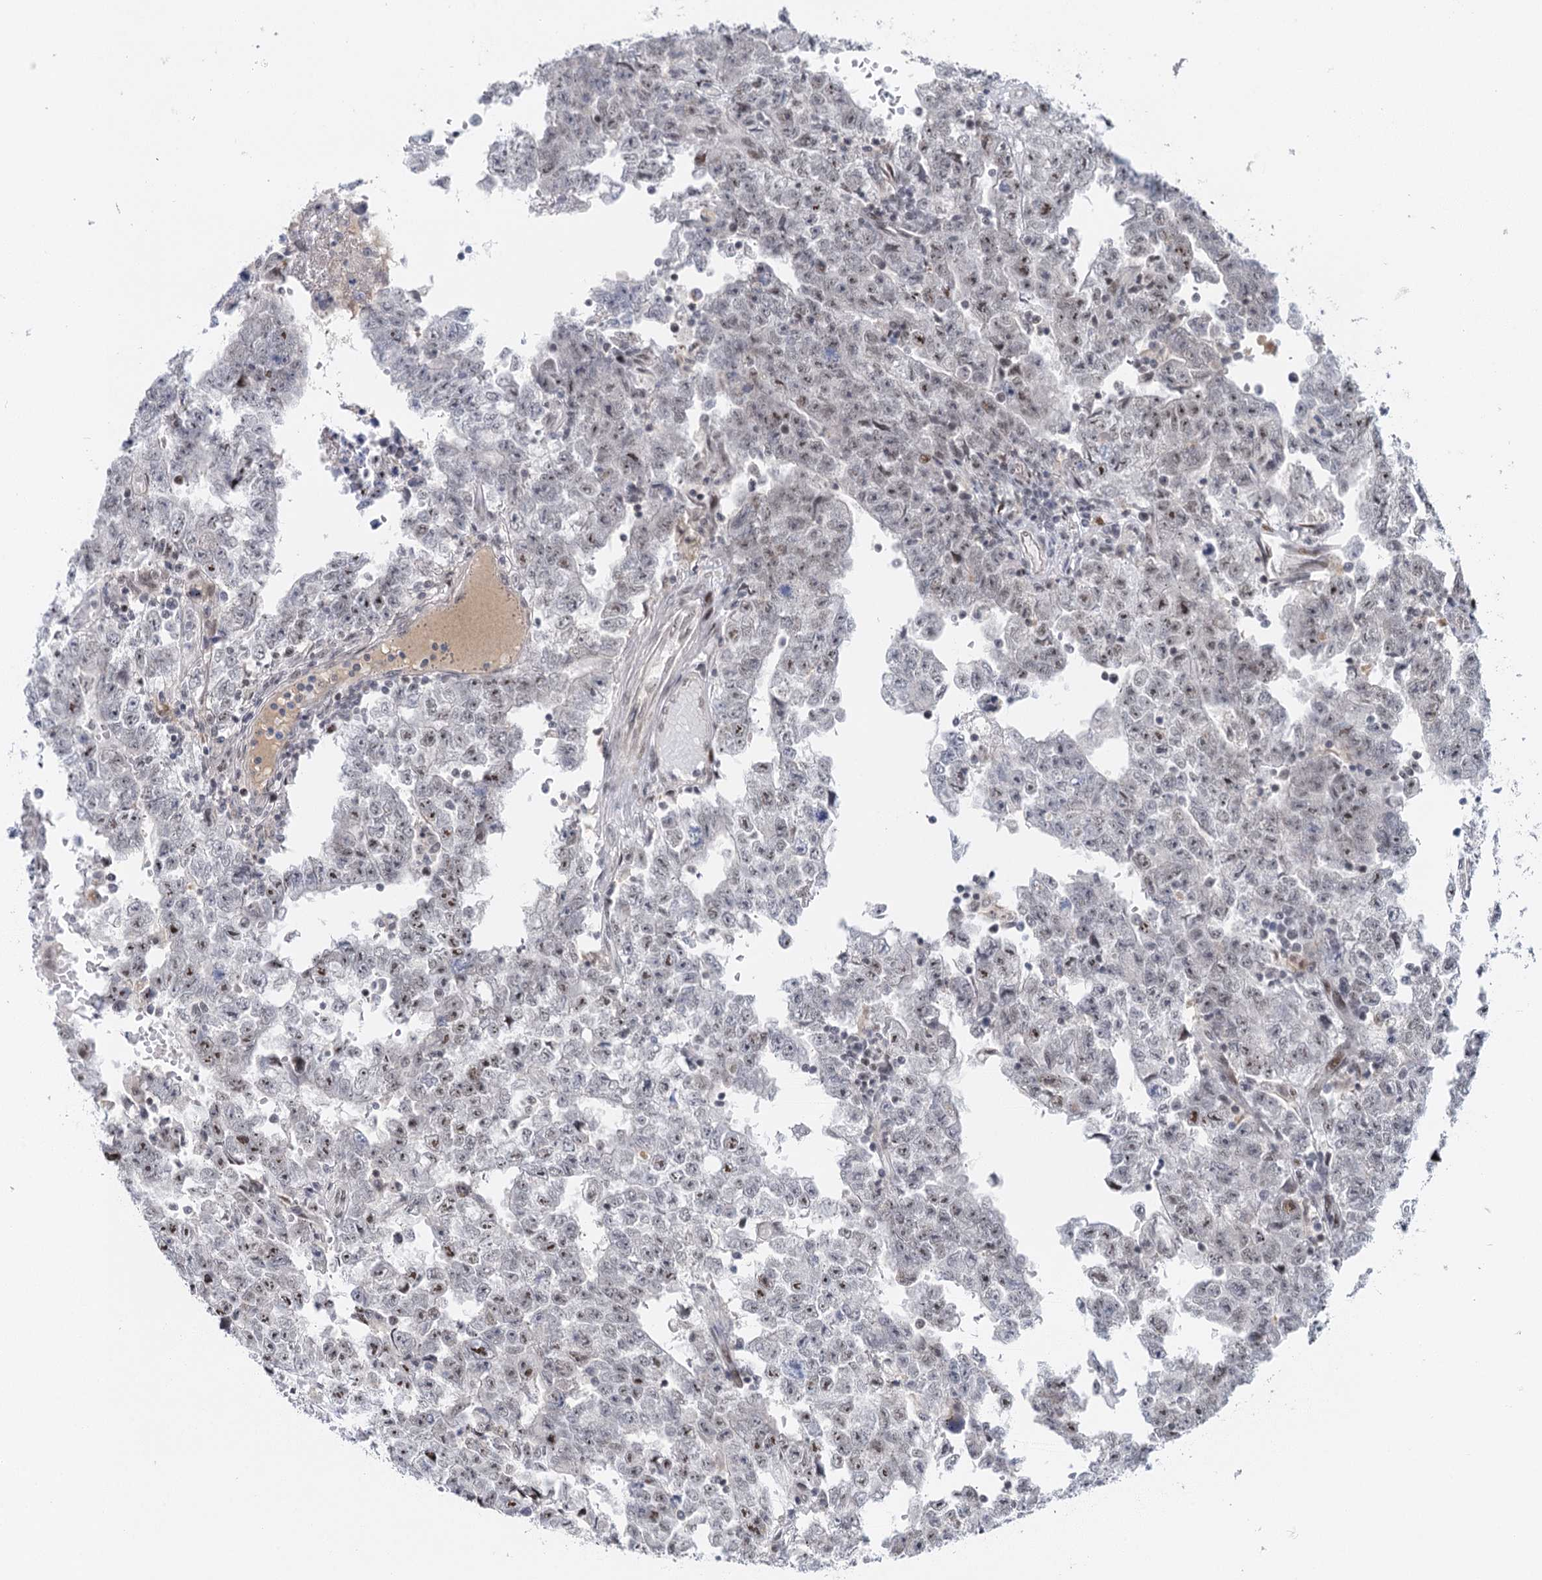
{"staining": {"intensity": "negative", "quantity": "none", "location": "none"}, "tissue": "testis cancer", "cell_type": "Tumor cells", "image_type": "cancer", "snomed": [{"axis": "morphology", "description": "Carcinoma, Embryonal, NOS"}, {"axis": "topography", "description": "Testis"}], "caption": "A high-resolution image shows IHC staining of testis embryonal carcinoma, which exhibits no significant positivity in tumor cells.", "gene": "IL11RA", "patient": {"sex": "male", "age": 25}}